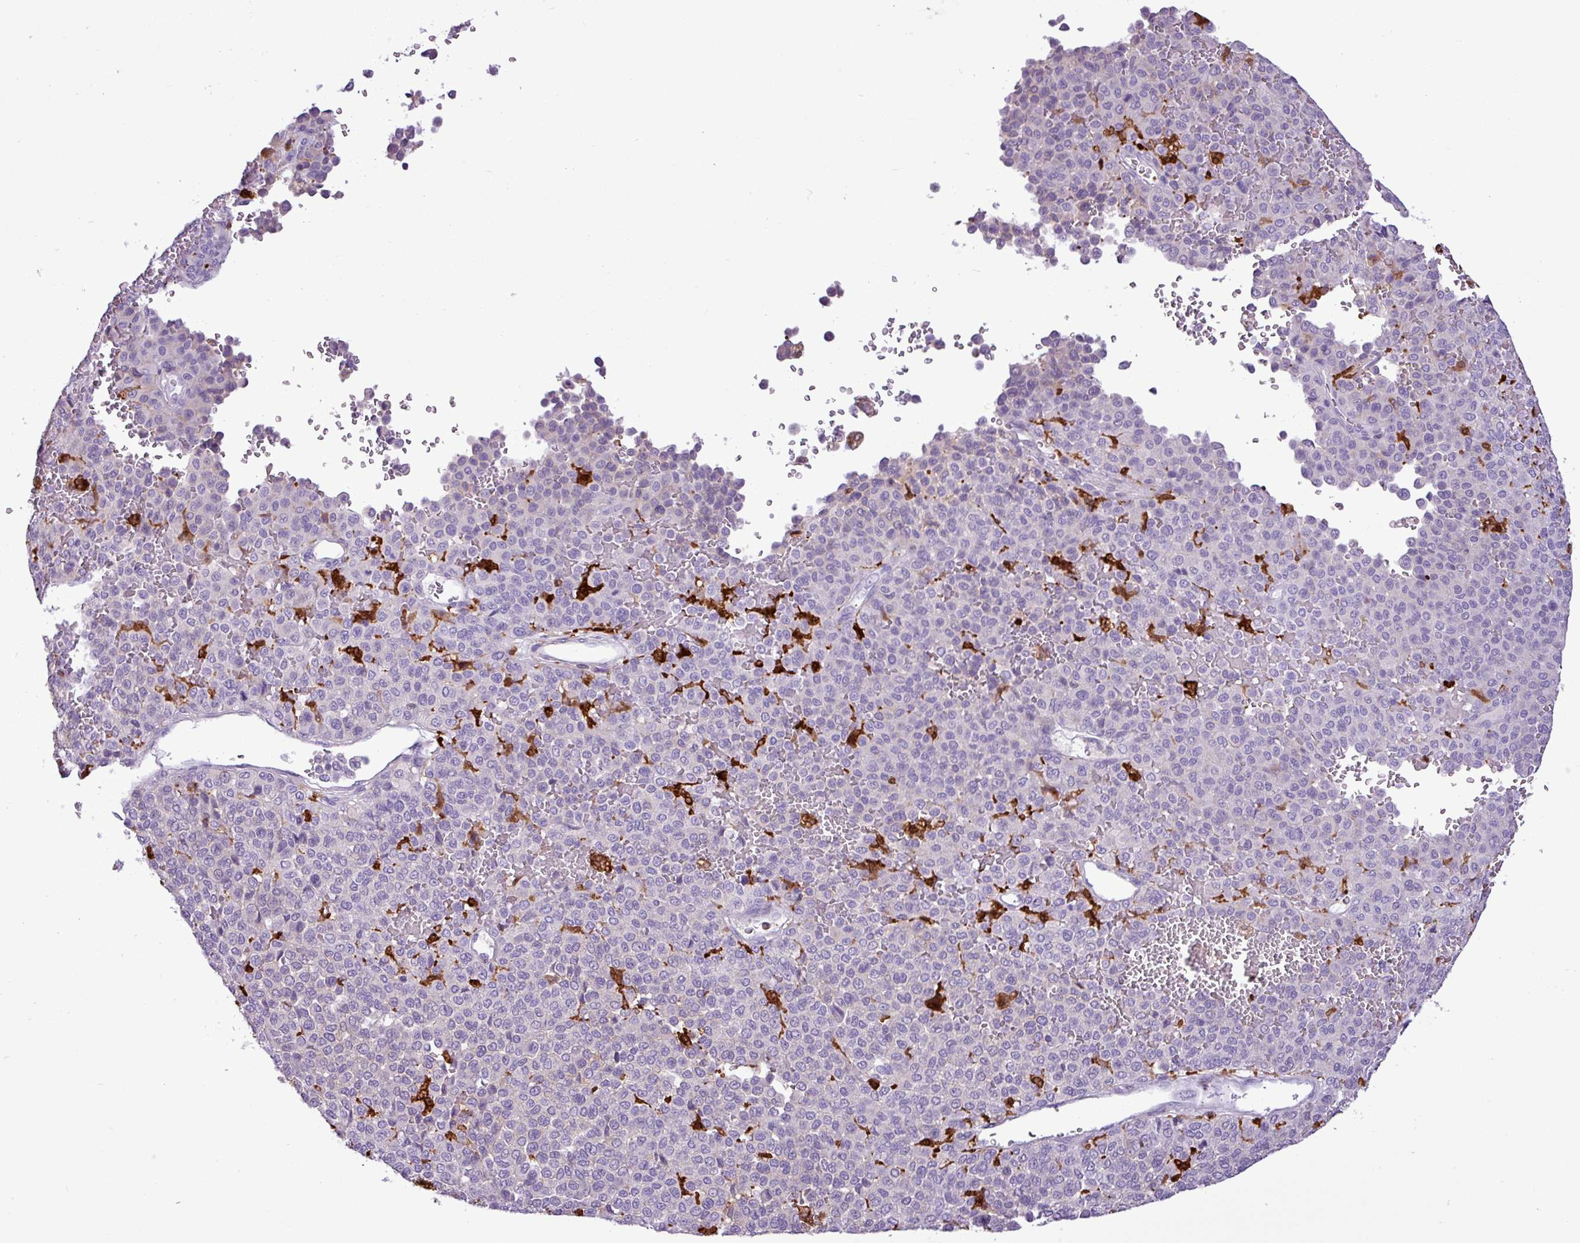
{"staining": {"intensity": "negative", "quantity": "none", "location": "none"}, "tissue": "melanoma", "cell_type": "Tumor cells", "image_type": "cancer", "snomed": [{"axis": "morphology", "description": "Malignant melanoma, Metastatic site"}, {"axis": "topography", "description": "Pancreas"}], "caption": "Protein analysis of malignant melanoma (metastatic site) displays no significant staining in tumor cells. (DAB IHC with hematoxylin counter stain).", "gene": "TMEM200C", "patient": {"sex": "female", "age": 30}}